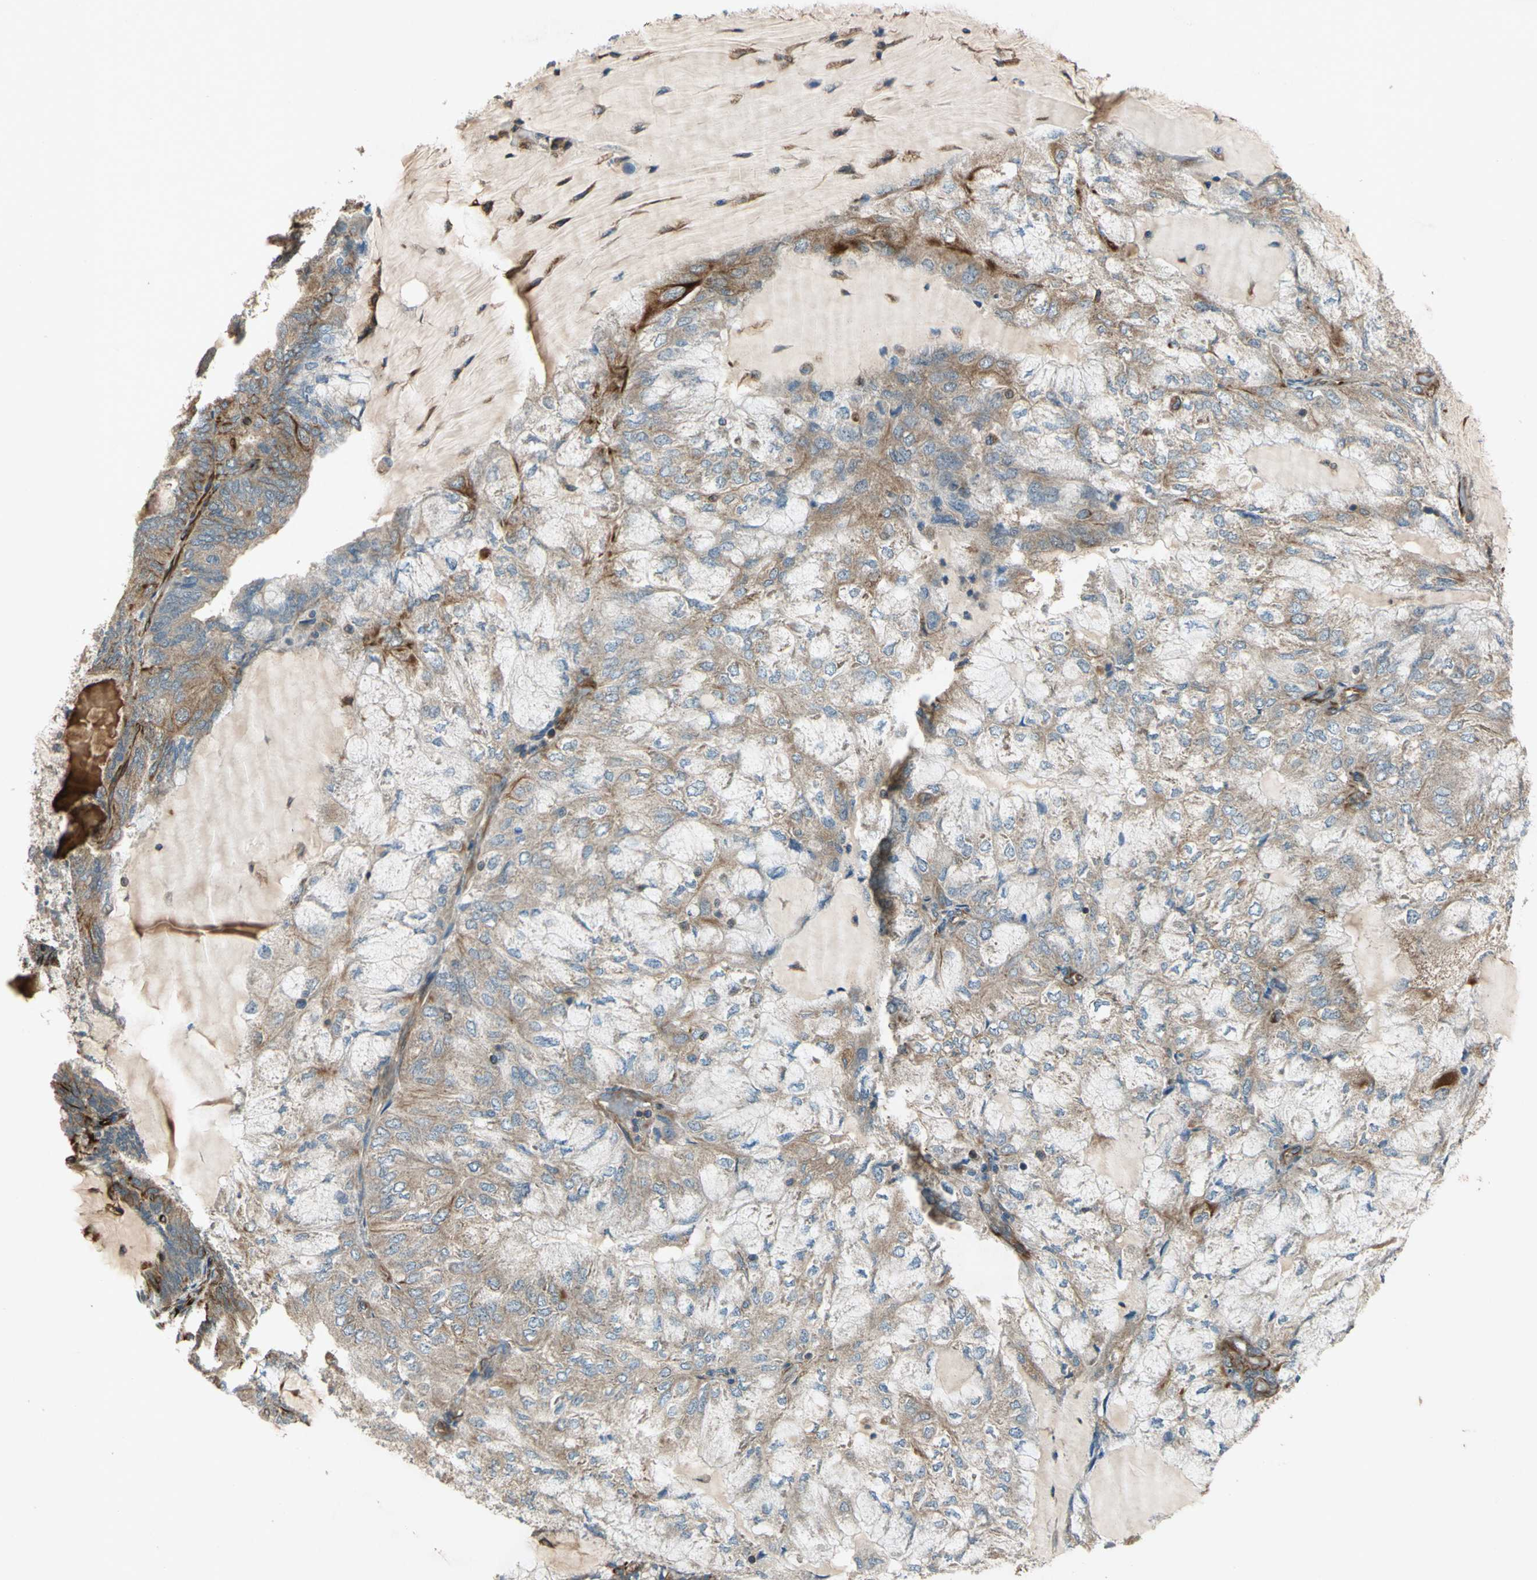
{"staining": {"intensity": "strong", "quantity": "25%-75%", "location": "cytoplasmic/membranous"}, "tissue": "endometrial cancer", "cell_type": "Tumor cells", "image_type": "cancer", "snomed": [{"axis": "morphology", "description": "Adenocarcinoma, NOS"}, {"axis": "topography", "description": "Endometrium"}], "caption": "Immunohistochemistry (IHC) micrograph of neoplastic tissue: adenocarcinoma (endometrial) stained using immunohistochemistry (IHC) shows high levels of strong protein expression localized specifically in the cytoplasmic/membranous of tumor cells, appearing as a cytoplasmic/membranous brown color.", "gene": "EMCN", "patient": {"sex": "female", "age": 81}}